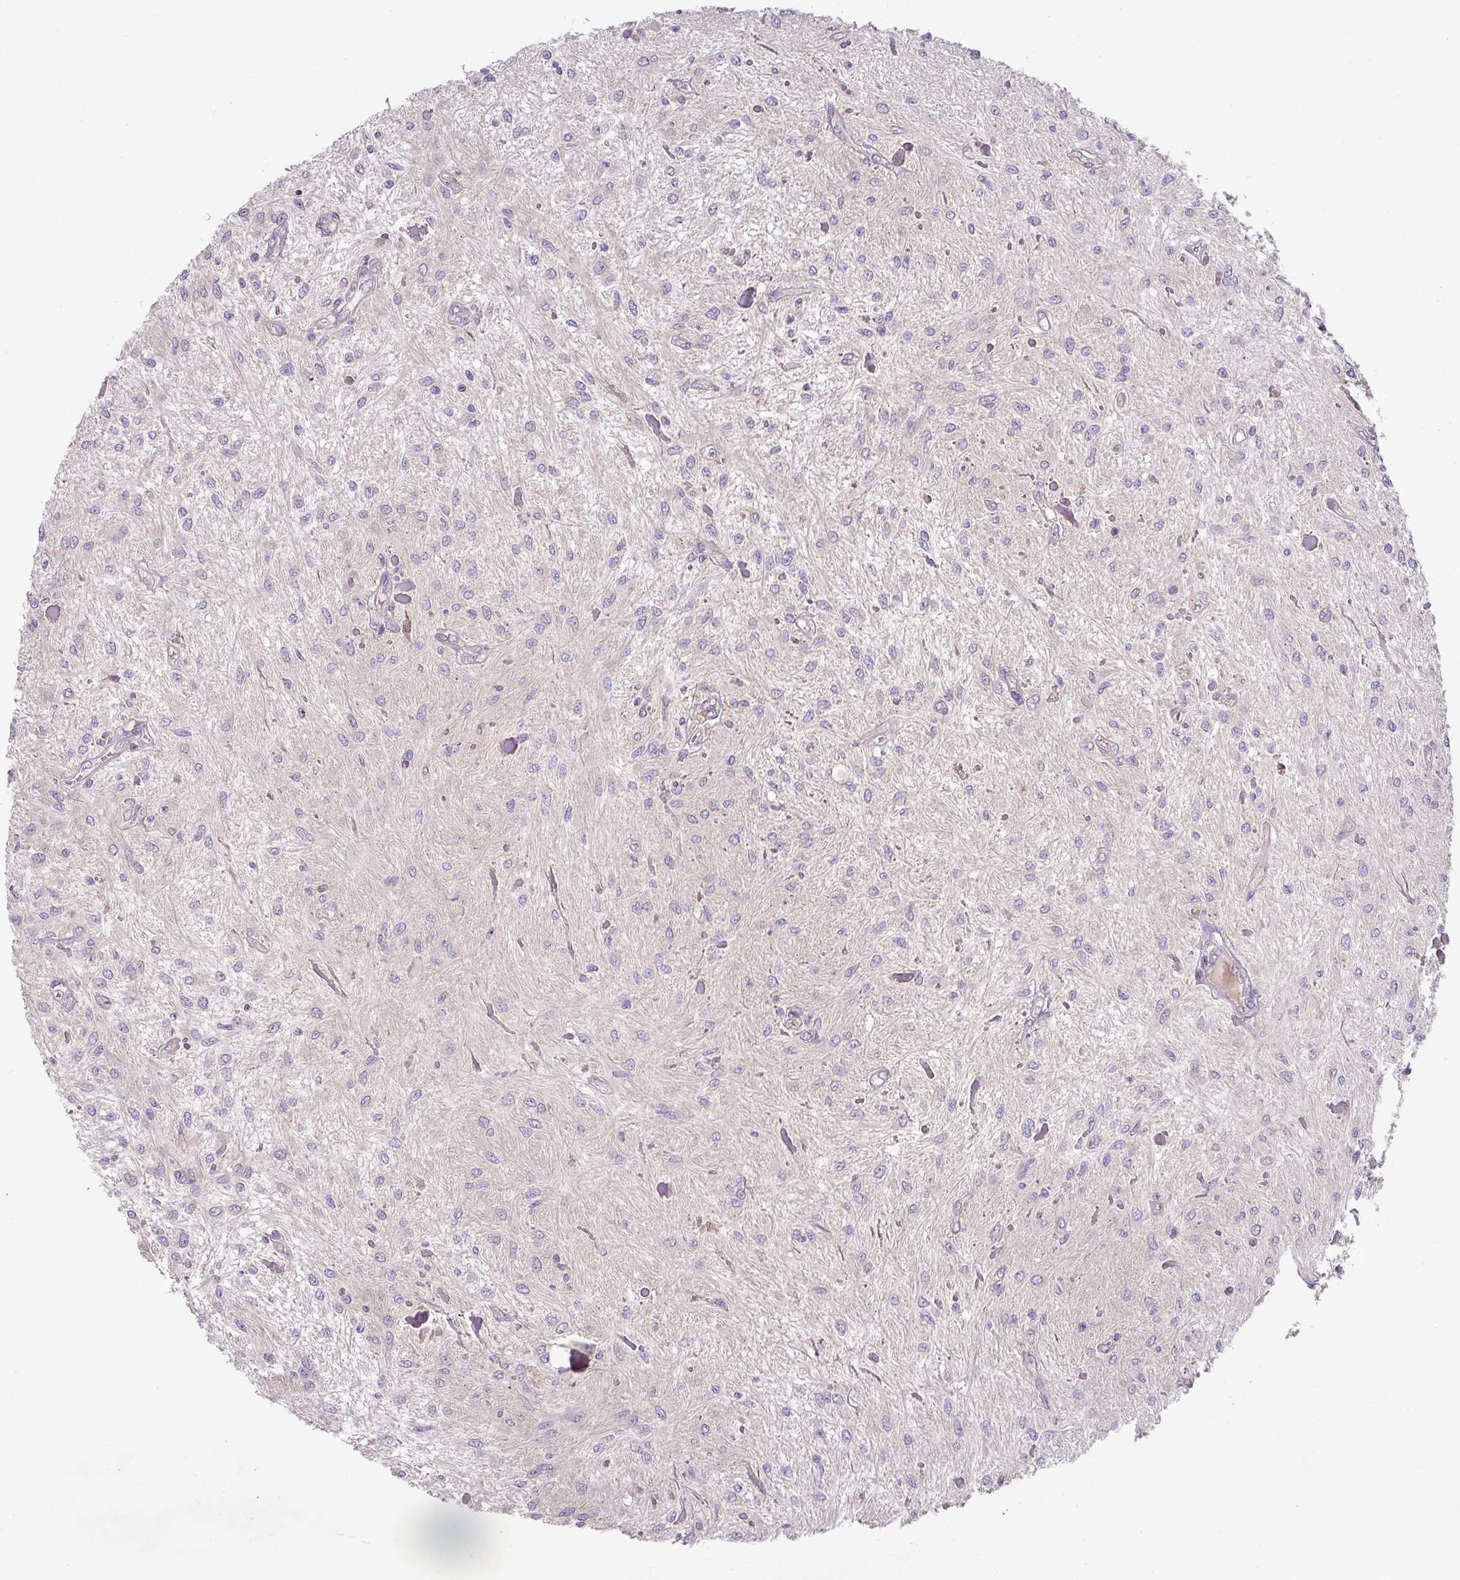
{"staining": {"intensity": "negative", "quantity": "none", "location": "none"}, "tissue": "glioma", "cell_type": "Tumor cells", "image_type": "cancer", "snomed": [{"axis": "morphology", "description": "Glioma, malignant, Low grade"}, {"axis": "topography", "description": "Cerebellum"}], "caption": "Micrograph shows no protein positivity in tumor cells of glioma tissue.", "gene": "LRRC9", "patient": {"sex": "female", "age": 14}}